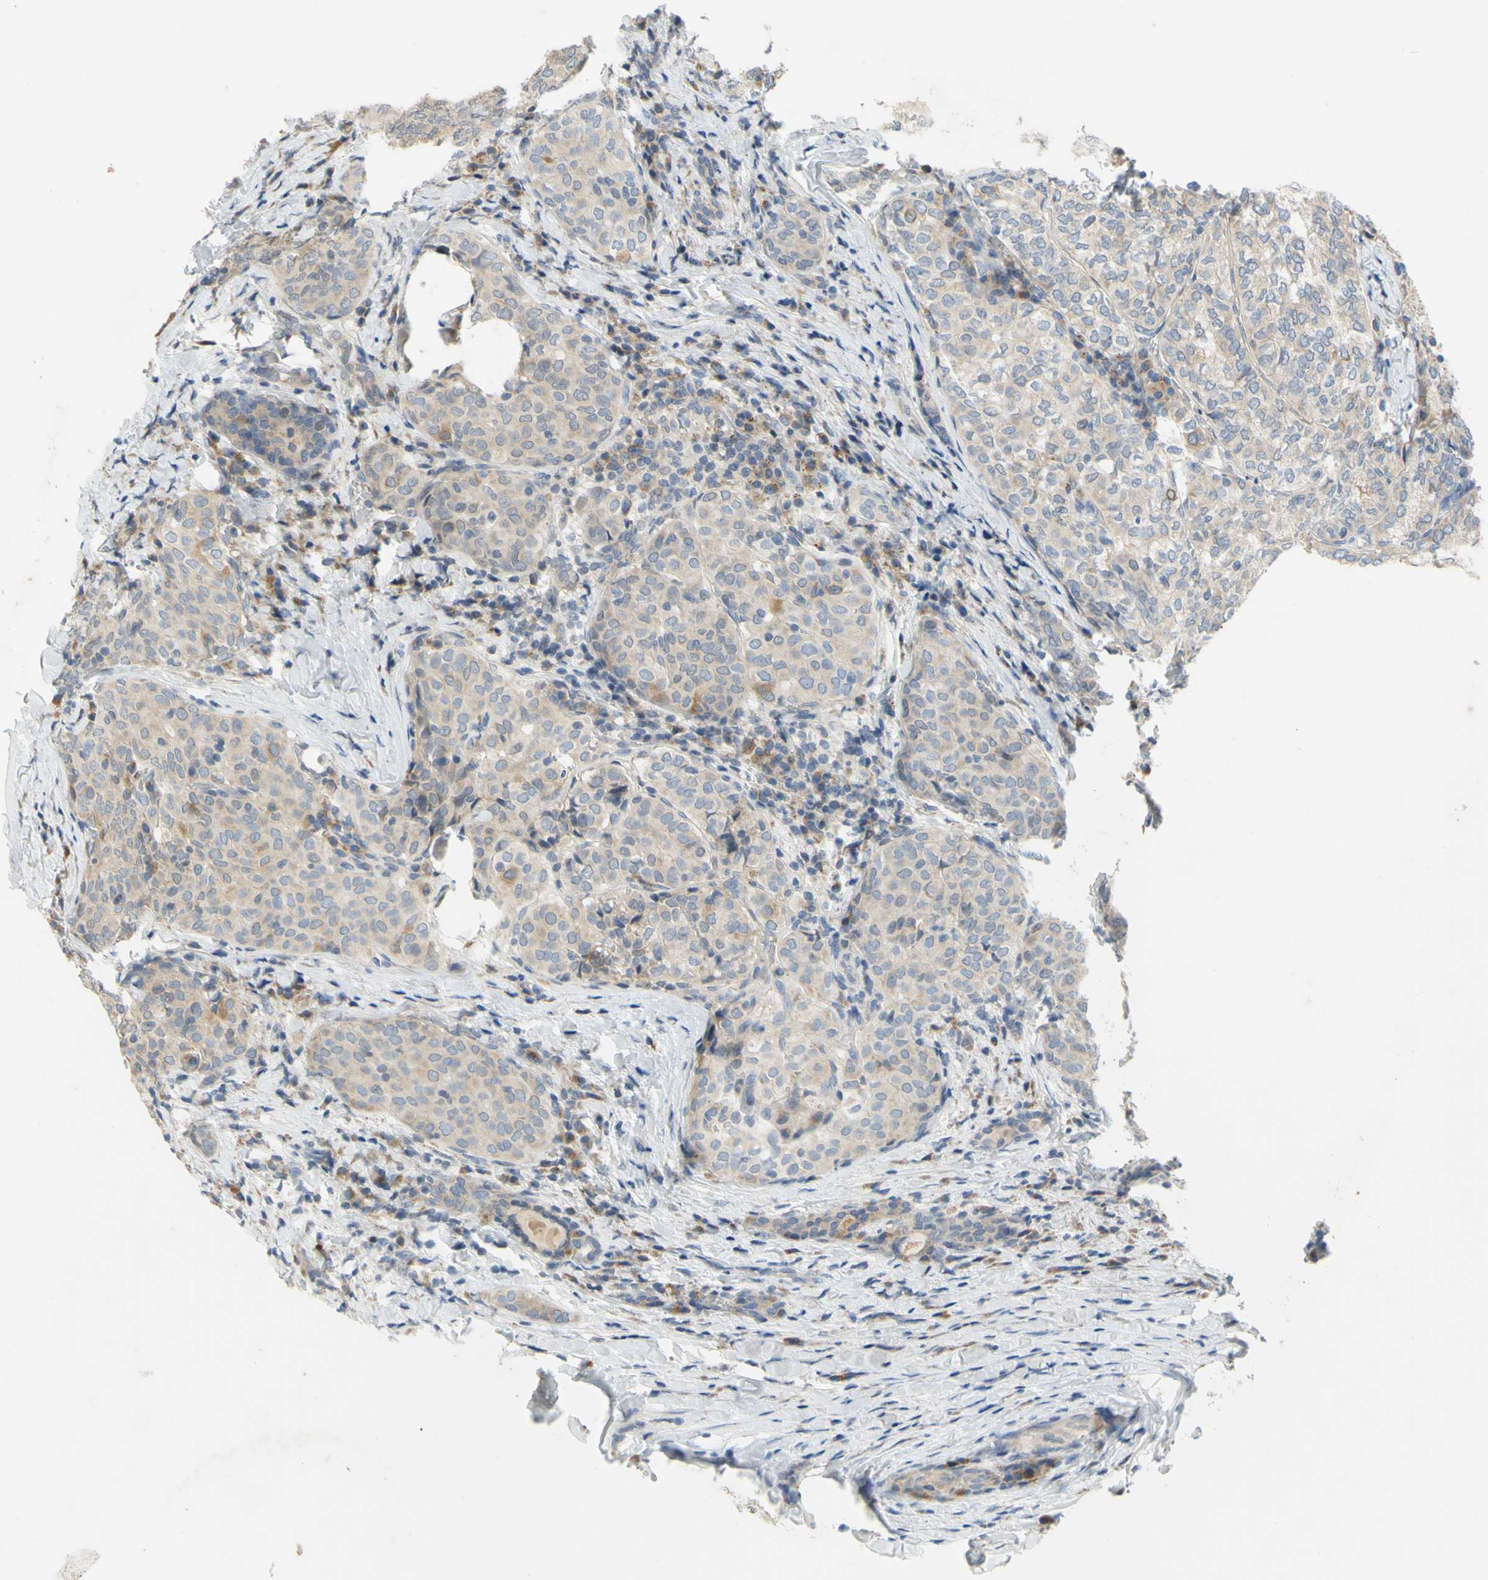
{"staining": {"intensity": "weak", "quantity": ">75%", "location": "cytoplasmic/membranous"}, "tissue": "thyroid cancer", "cell_type": "Tumor cells", "image_type": "cancer", "snomed": [{"axis": "morphology", "description": "Normal tissue, NOS"}, {"axis": "morphology", "description": "Papillary adenocarcinoma, NOS"}, {"axis": "topography", "description": "Thyroid gland"}], "caption": "Brown immunohistochemical staining in human thyroid cancer (papillary adenocarcinoma) demonstrates weak cytoplasmic/membranous staining in approximately >75% of tumor cells. The protein is shown in brown color, while the nuclei are stained blue.", "gene": "CCNB2", "patient": {"sex": "female", "age": 30}}